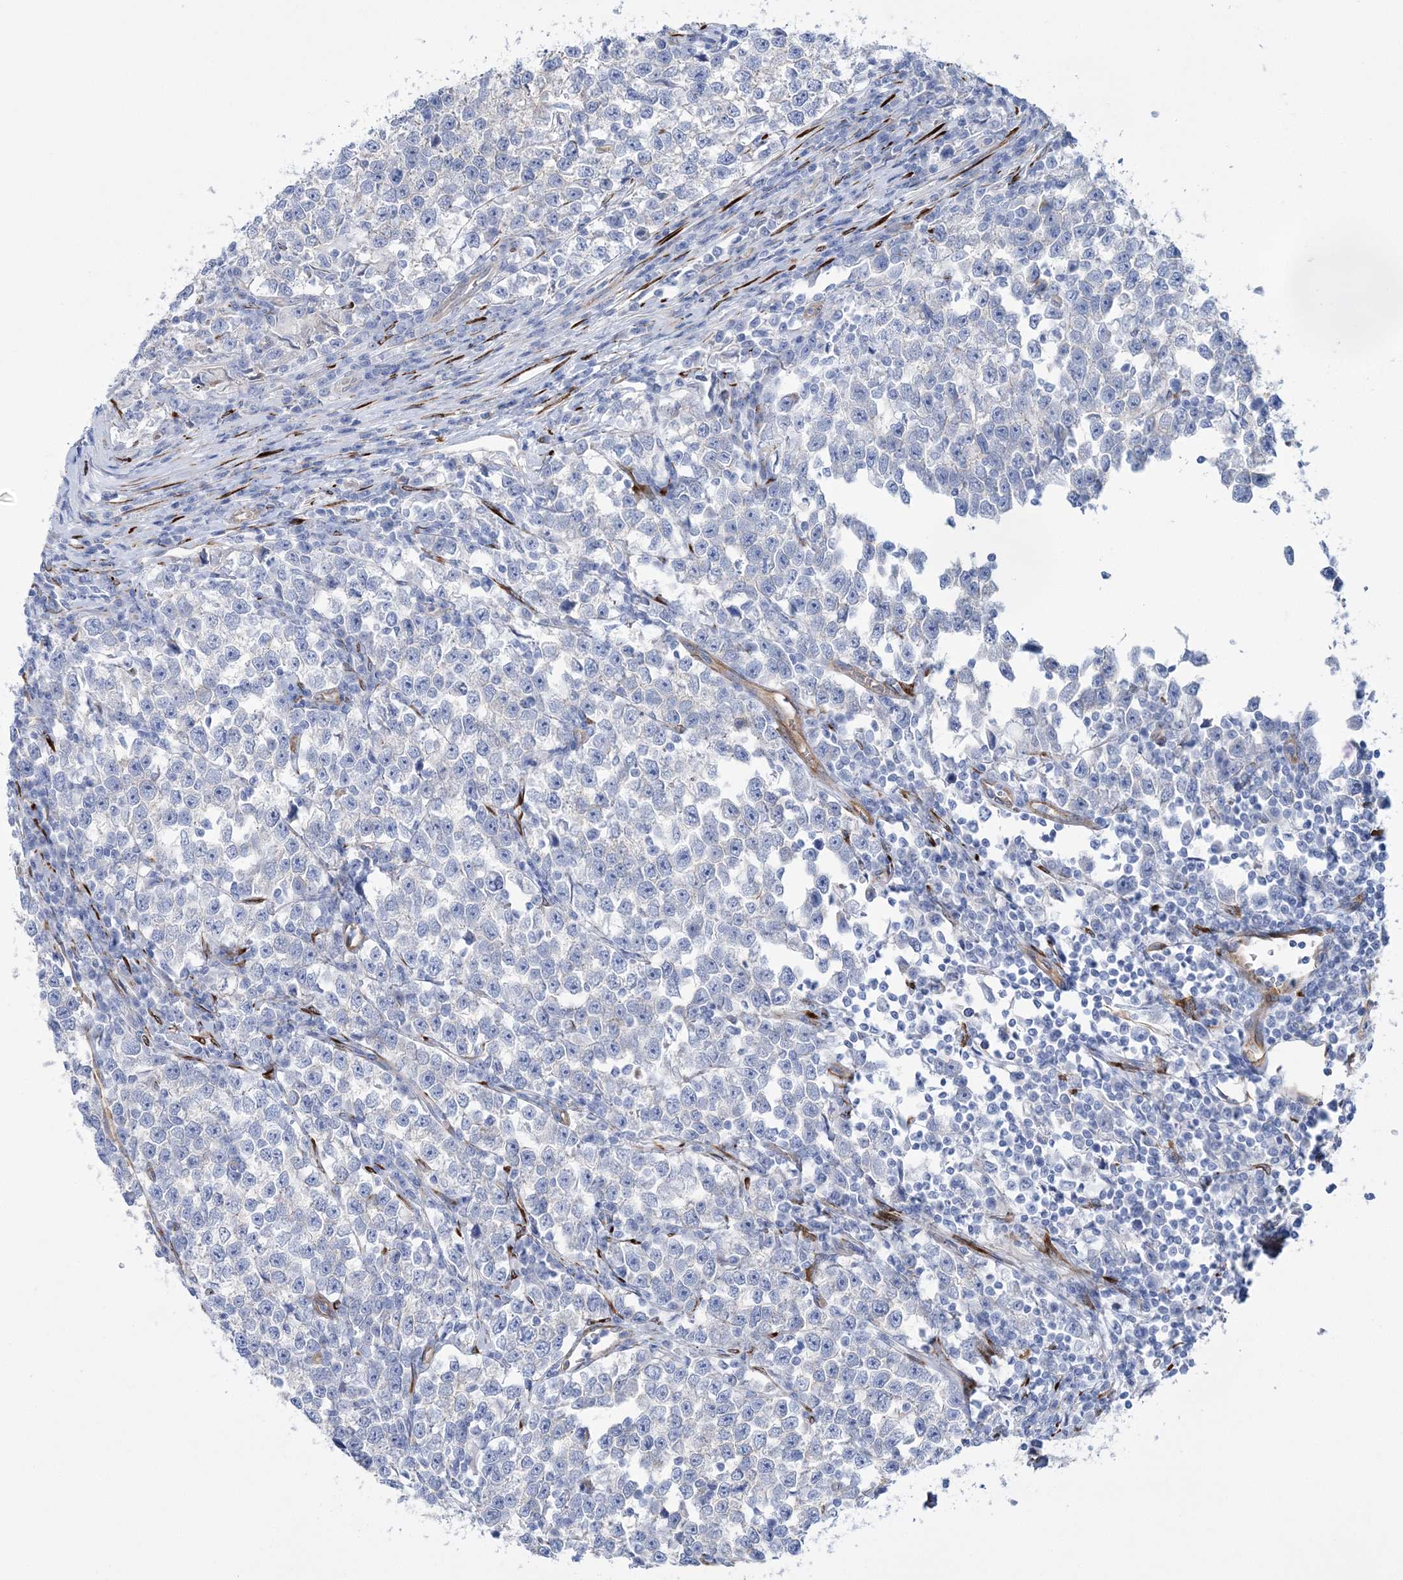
{"staining": {"intensity": "negative", "quantity": "none", "location": "none"}, "tissue": "testis cancer", "cell_type": "Tumor cells", "image_type": "cancer", "snomed": [{"axis": "morphology", "description": "Normal tissue, NOS"}, {"axis": "morphology", "description": "Seminoma, NOS"}, {"axis": "topography", "description": "Testis"}], "caption": "Tumor cells are negative for brown protein staining in seminoma (testis).", "gene": "RAB11FIP5", "patient": {"sex": "male", "age": 43}}